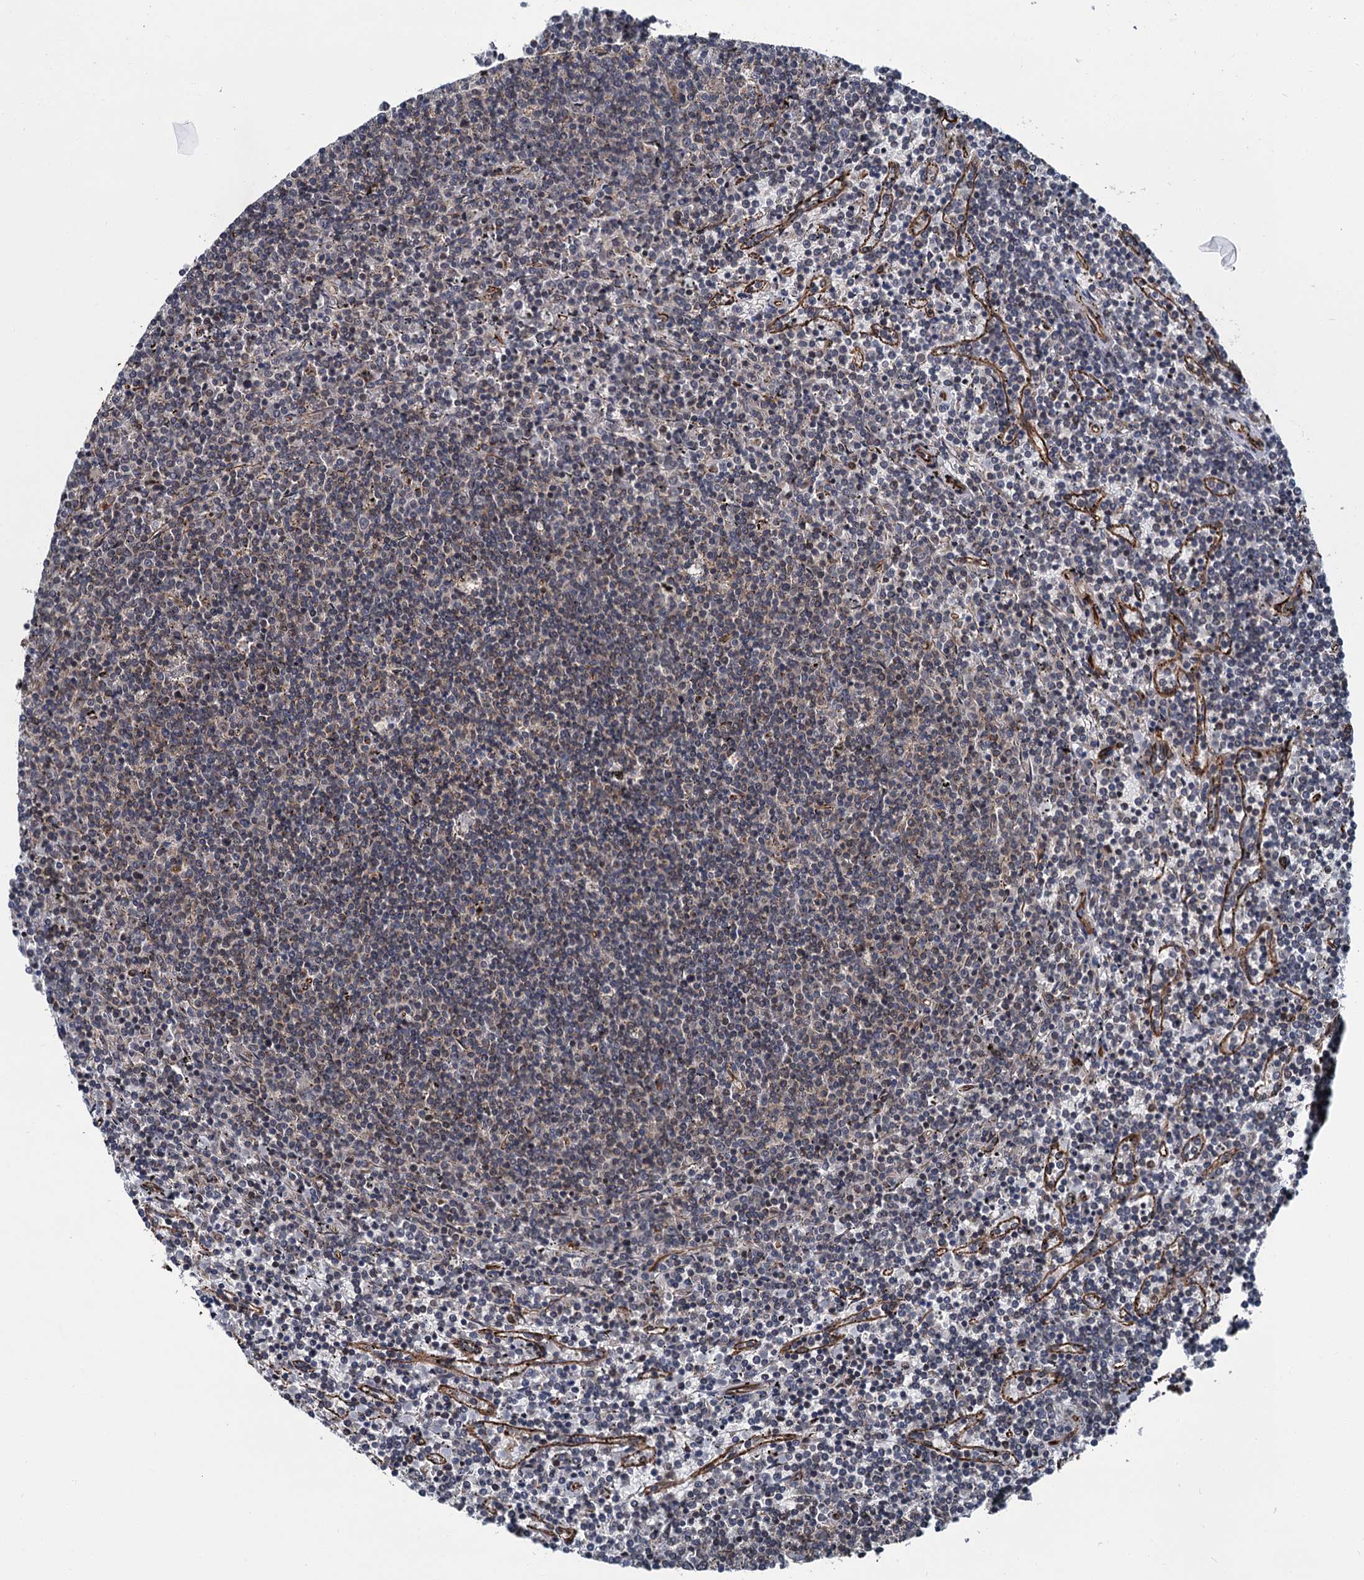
{"staining": {"intensity": "negative", "quantity": "none", "location": "none"}, "tissue": "lymphoma", "cell_type": "Tumor cells", "image_type": "cancer", "snomed": [{"axis": "morphology", "description": "Malignant lymphoma, non-Hodgkin's type, Low grade"}, {"axis": "topography", "description": "Spleen"}], "caption": "Immunohistochemistry of human malignant lymphoma, non-Hodgkin's type (low-grade) exhibits no positivity in tumor cells.", "gene": "ZFYVE19", "patient": {"sex": "female", "age": 50}}